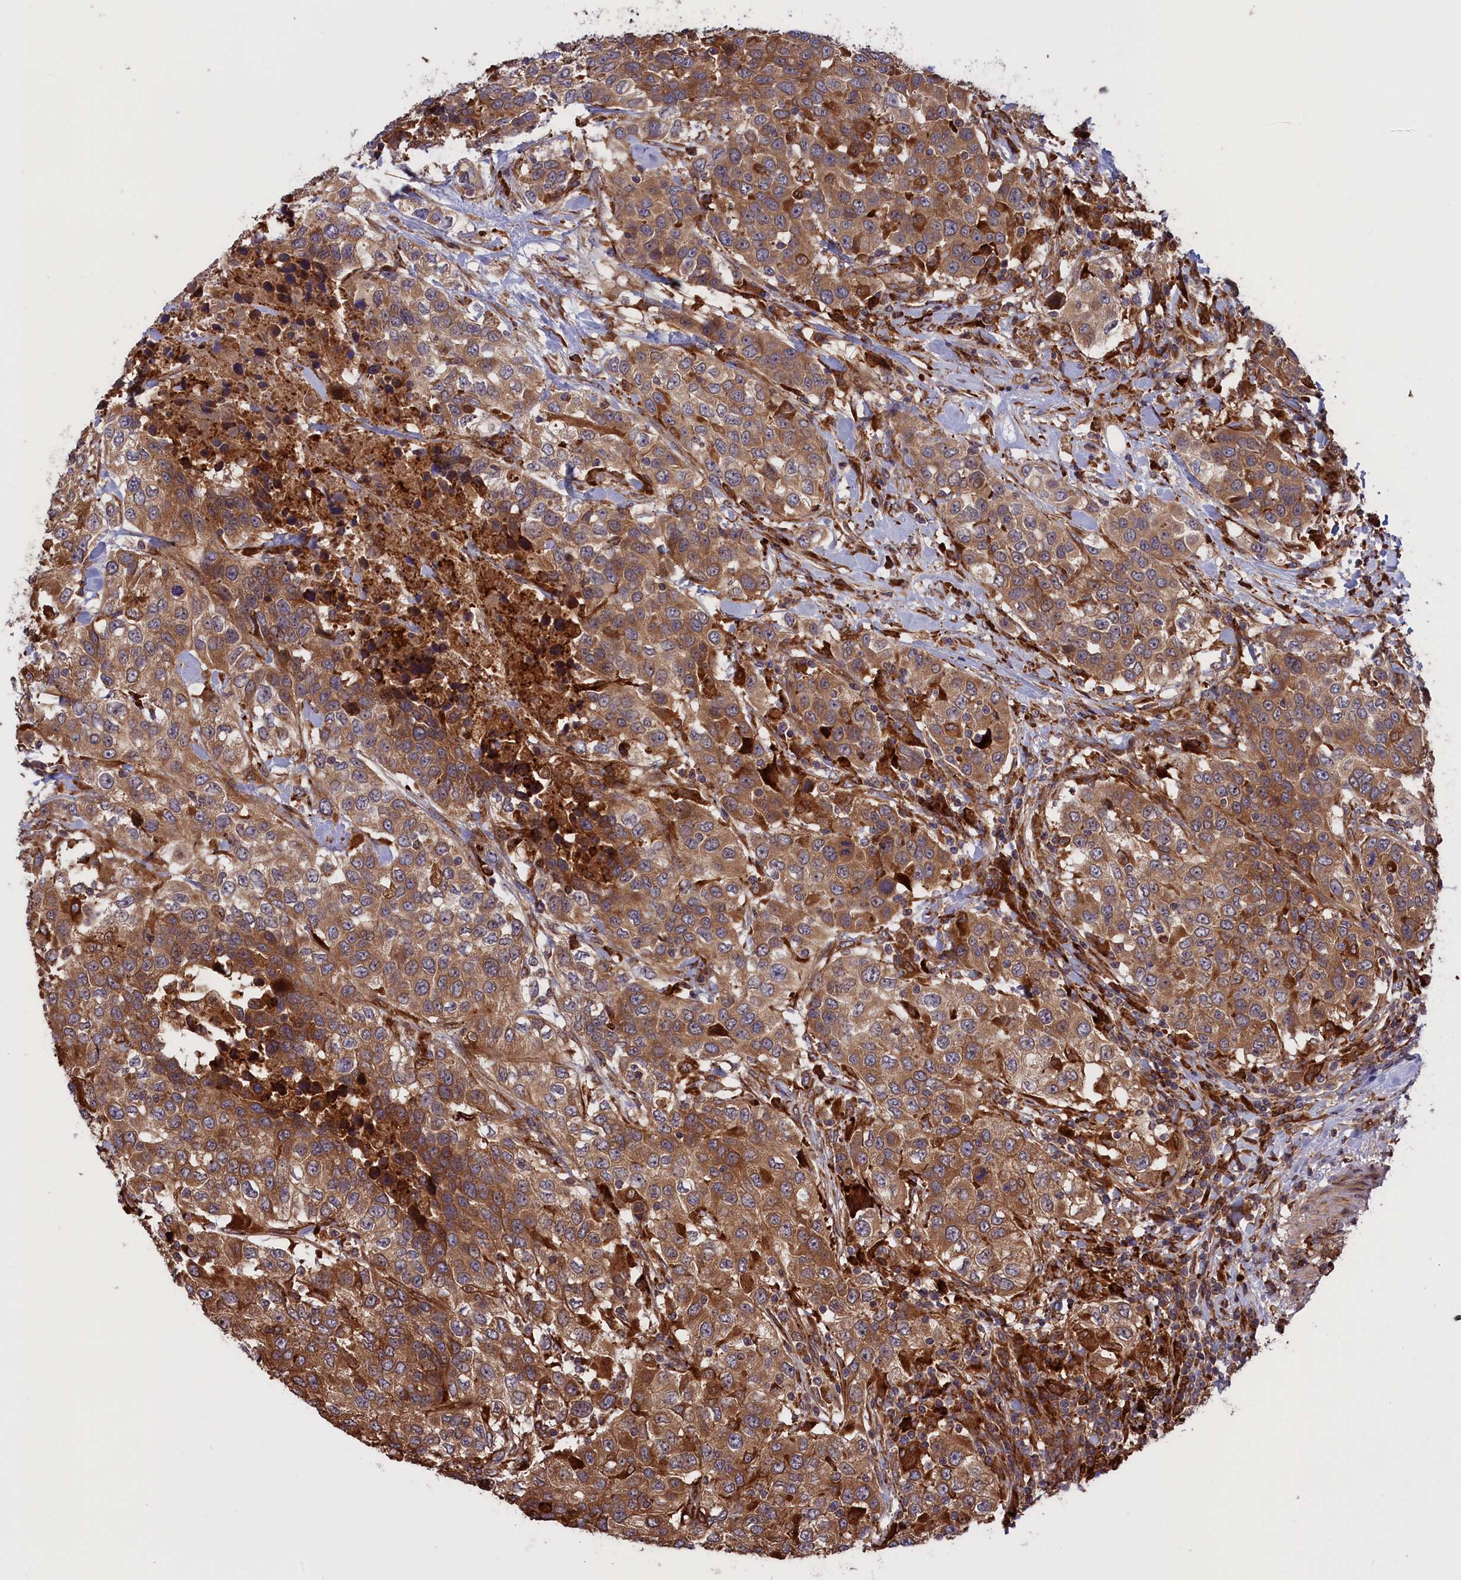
{"staining": {"intensity": "moderate", "quantity": ">75%", "location": "cytoplasmic/membranous"}, "tissue": "urothelial cancer", "cell_type": "Tumor cells", "image_type": "cancer", "snomed": [{"axis": "morphology", "description": "Urothelial carcinoma, High grade"}, {"axis": "topography", "description": "Urinary bladder"}], "caption": "This is an image of IHC staining of urothelial cancer, which shows moderate expression in the cytoplasmic/membranous of tumor cells.", "gene": "PLA2G4C", "patient": {"sex": "female", "age": 80}}